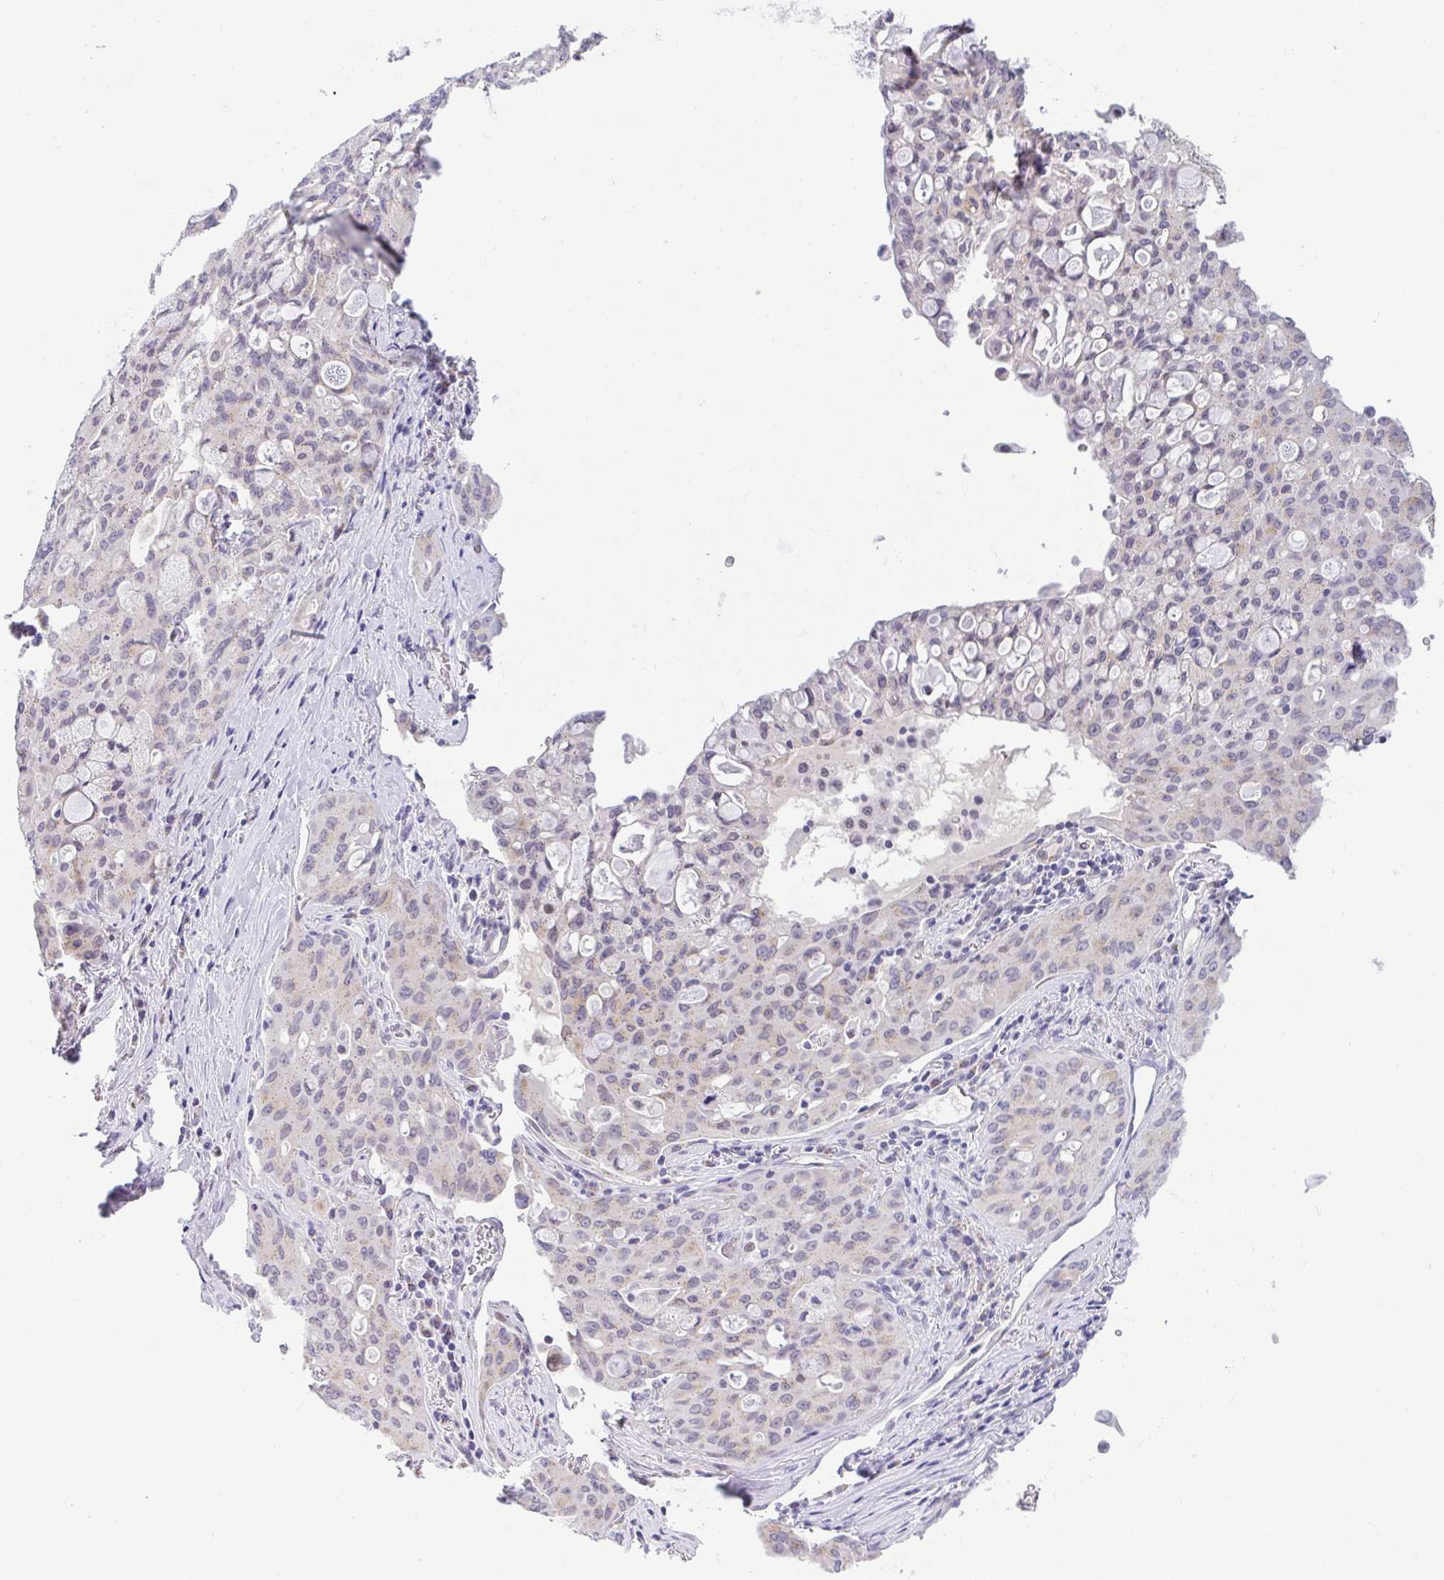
{"staining": {"intensity": "weak", "quantity": "<25%", "location": "cytoplasmic/membranous"}, "tissue": "lung cancer", "cell_type": "Tumor cells", "image_type": "cancer", "snomed": [{"axis": "morphology", "description": "Adenocarcinoma, NOS"}, {"axis": "topography", "description": "Lung"}], "caption": "An image of human adenocarcinoma (lung) is negative for staining in tumor cells. The staining was performed using DAB to visualize the protein expression in brown, while the nuclei were stained in blue with hematoxylin (Magnification: 20x).", "gene": "FAM177A1", "patient": {"sex": "female", "age": 44}}